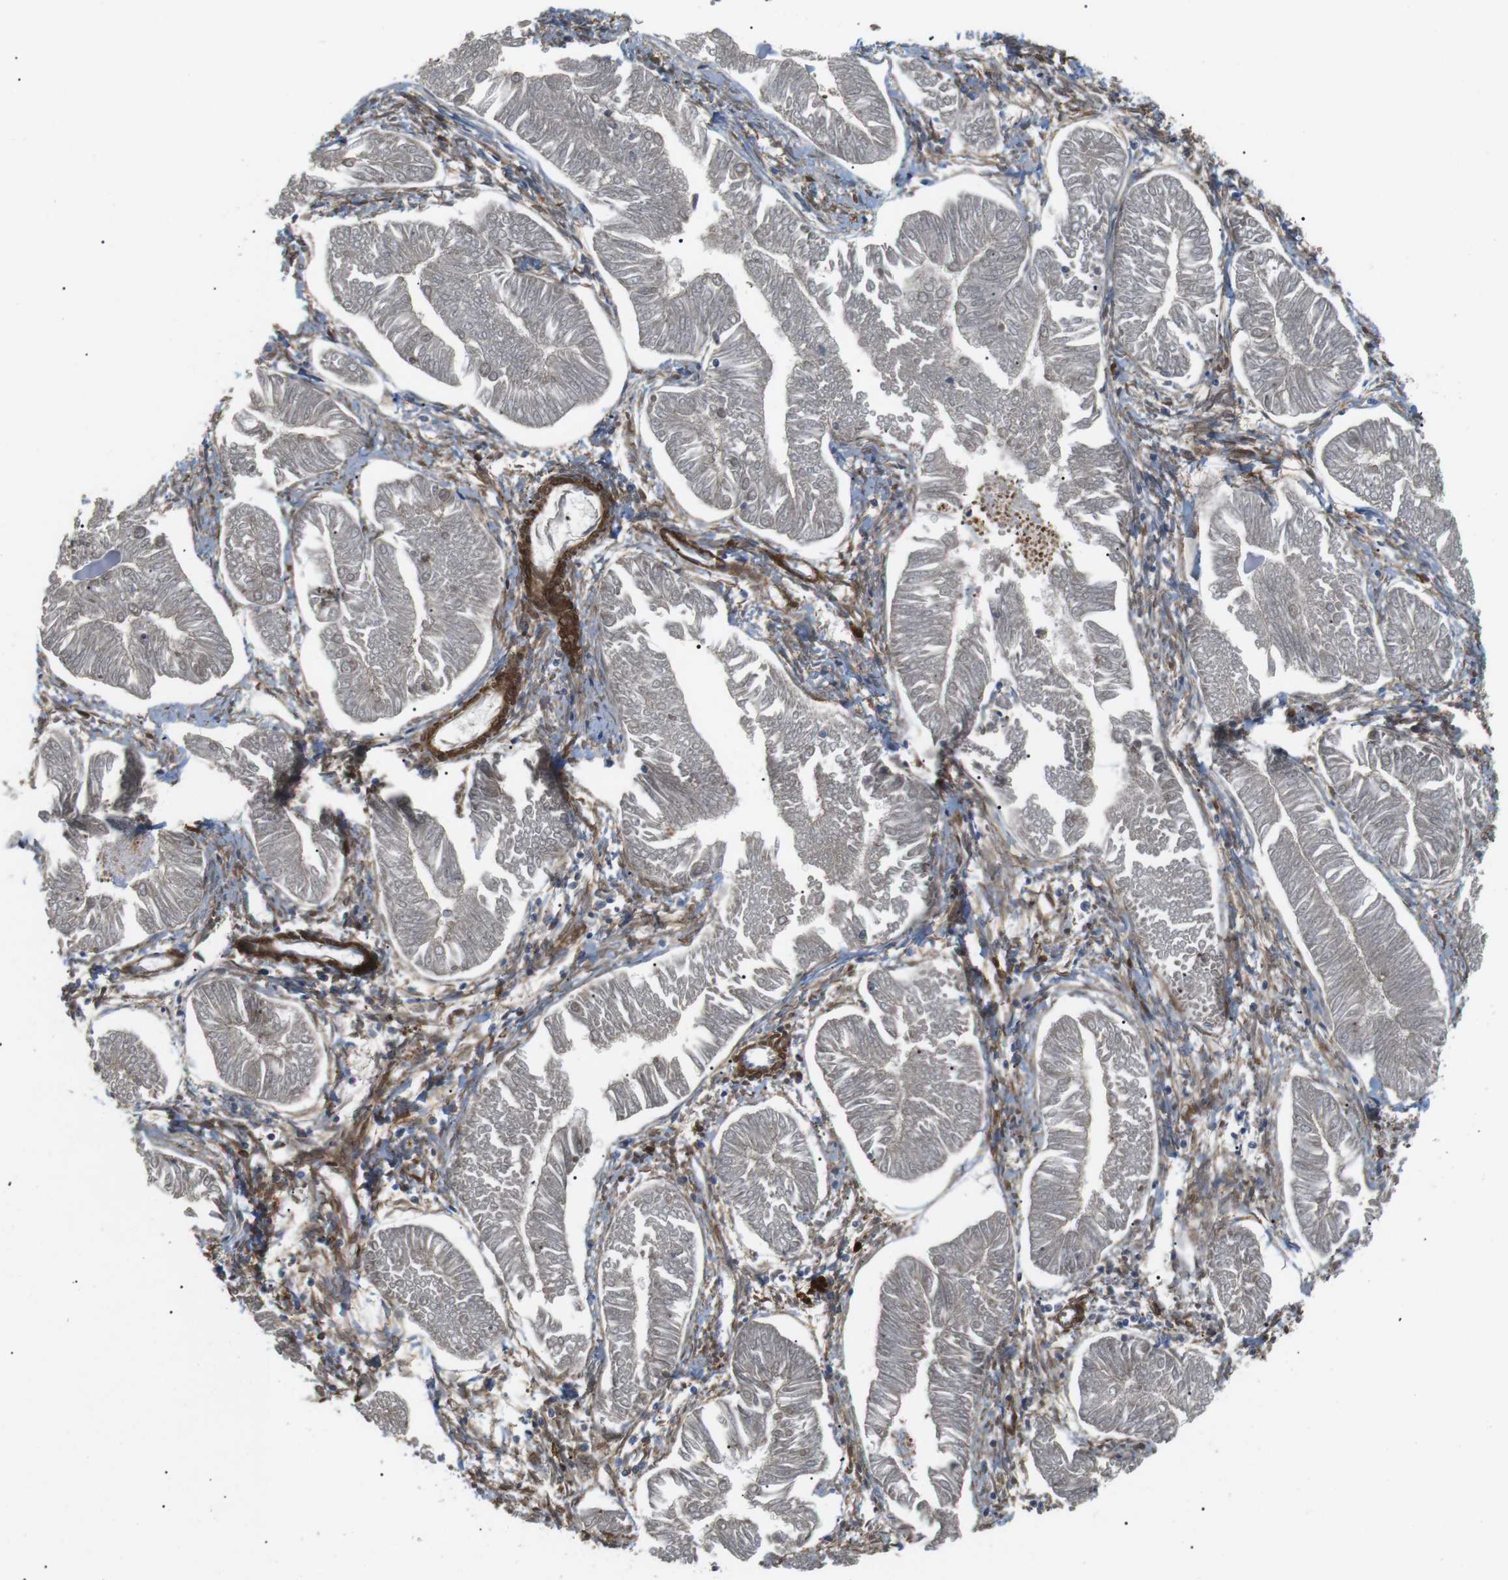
{"staining": {"intensity": "negative", "quantity": "none", "location": "none"}, "tissue": "endometrial cancer", "cell_type": "Tumor cells", "image_type": "cancer", "snomed": [{"axis": "morphology", "description": "Adenocarcinoma, NOS"}, {"axis": "topography", "description": "Endometrium"}], "caption": "Endometrial adenocarcinoma was stained to show a protein in brown. There is no significant expression in tumor cells. The staining was performed using DAB to visualize the protein expression in brown, while the nuclei were stained in blue with hematoxylin (Magnification: 20x).", "gene": "KANK2", "patient": {"sex": "female", "age": 53}}